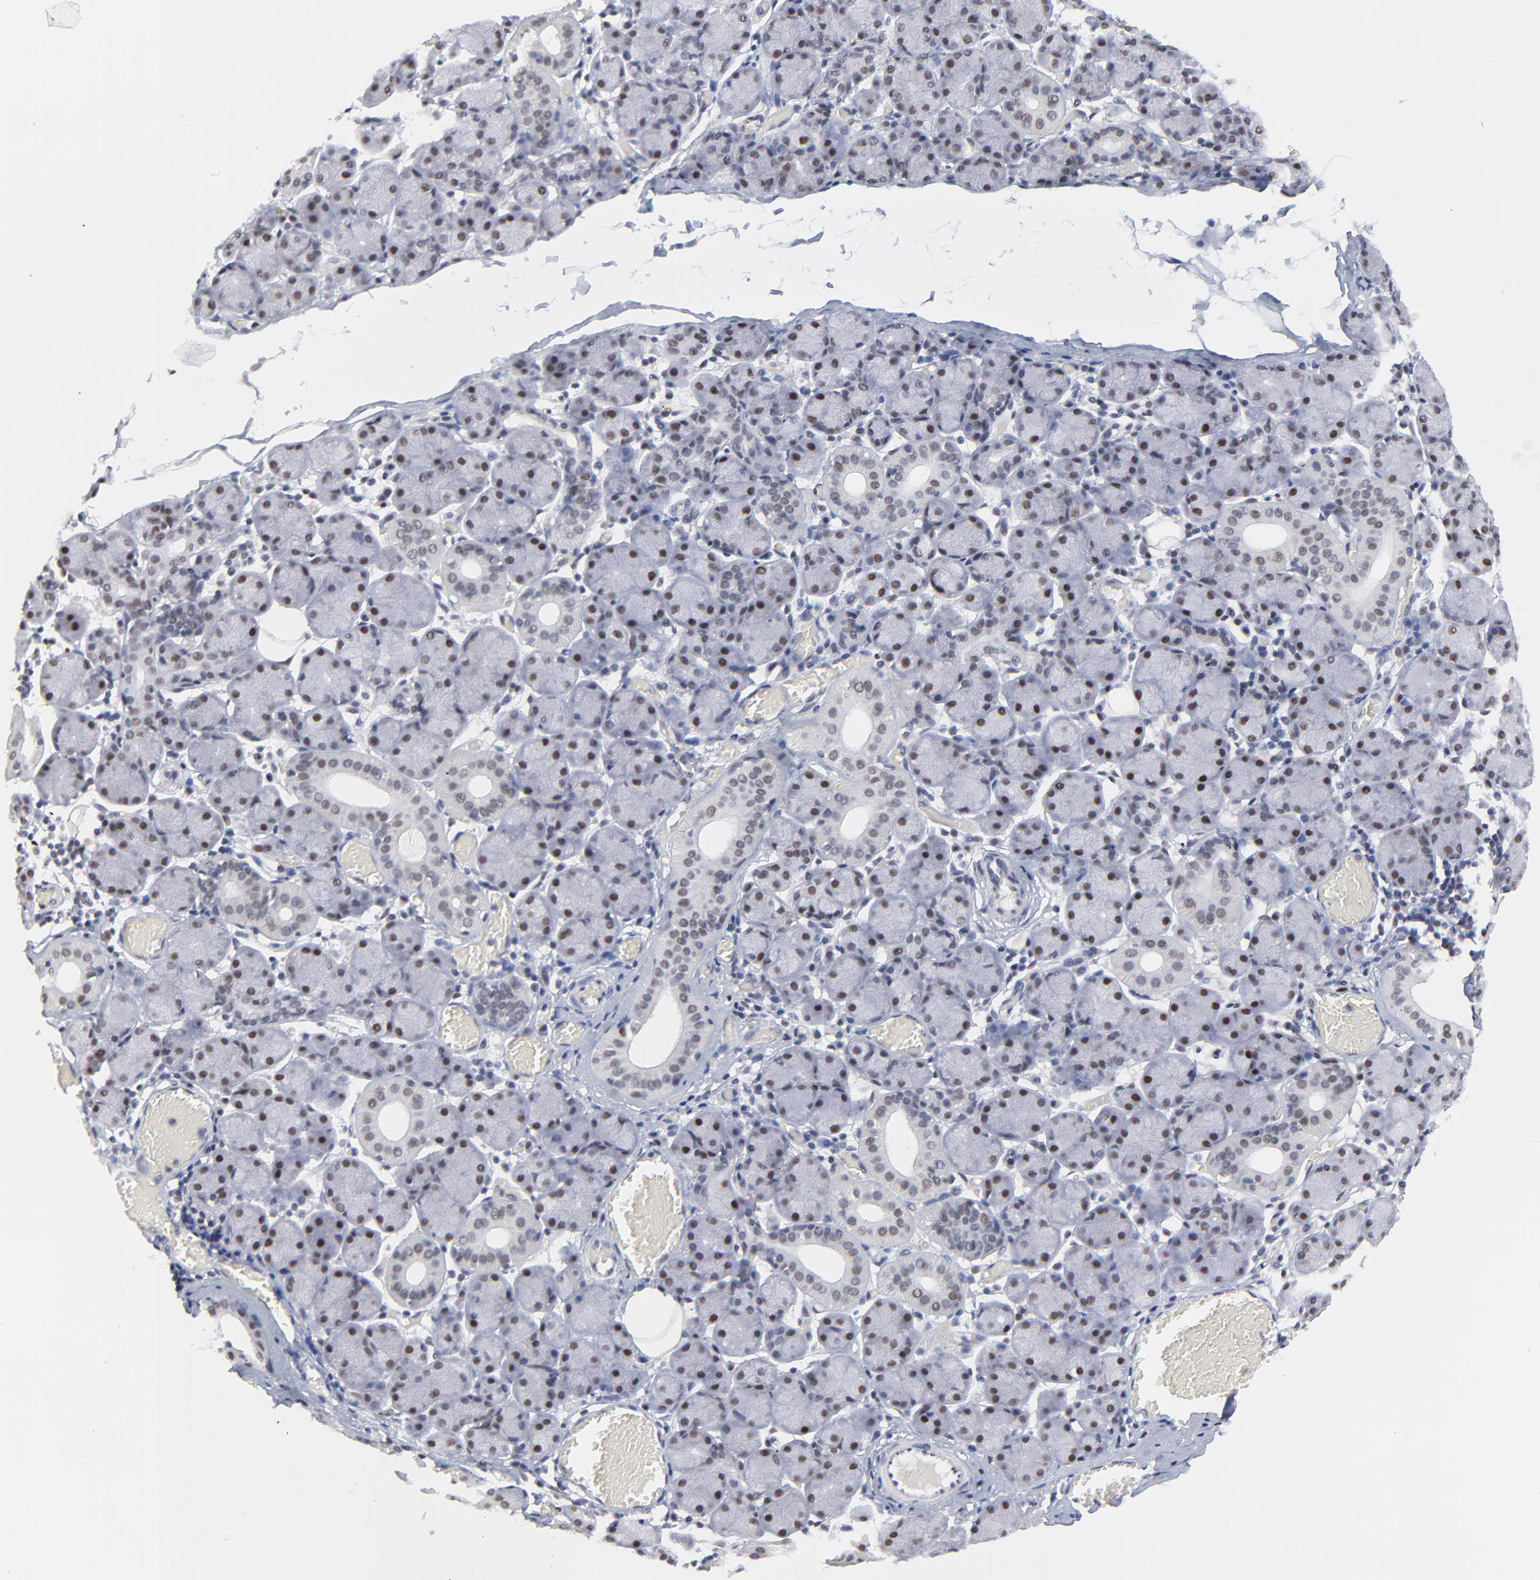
{"staining": {"intensity": "moderate", "quantity": "25%-75%", "location": "nuclear"}, "tissue": "salivary gland", "cell_type": "Glandular cells", "image_type": "normal", "snomed": [{"axis": "morphology", "description": "Normal tissue, NOS"}, {"axis": "topography", "description": "Salivary gland"}], "caption": "This image exhibits IHC staining of normal human salivary gland, with medium moderate nuclear expression in about 25%-75% of glandular cells.", "gene": "OGFOD1", "patient": {"sex": "female", "age": 24}}